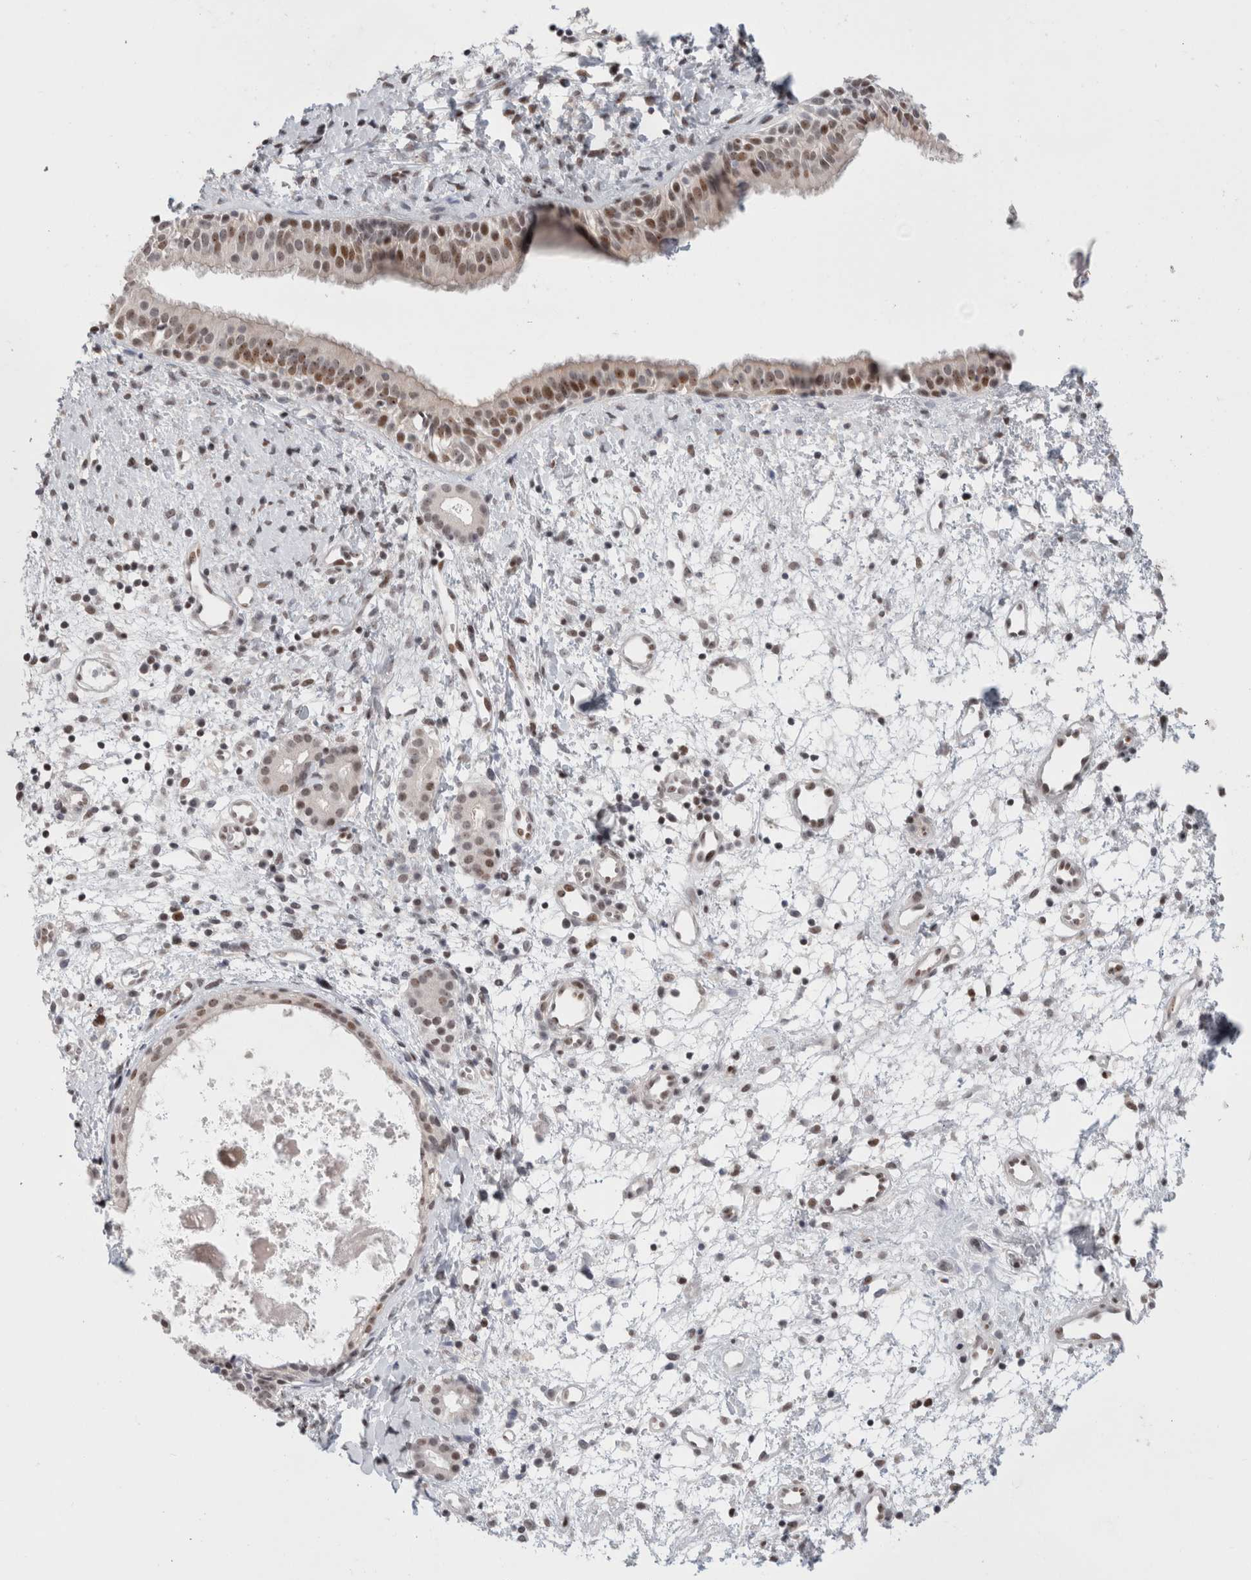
{"staining": {"intensity": "strong", "quantity": ">75%", "location": "nuclear"}, "tissue": "nasopharynx", "cell_type": "Respiratory epithelial cells", "image_type": "normal", "snomed": [{"axis": "morphology", "description": "Normal tissue, NOS"}, {"axis": "topography", "description": "Nasopharynx"}], "caption": "IHC of benign nasopharynx demonstrates high levels of strong nuclear expression in approximately >75% of respiratory epithelial cells. The staining was performed using DAB (3,3'-diaminobenzidine) to visualize the protein expression in brown, while the nuclei were stained in blue with hematoxylin (Magnification: 20x).", "gene": "SENP6", "patient": {"sex": "male", "age": 22}}